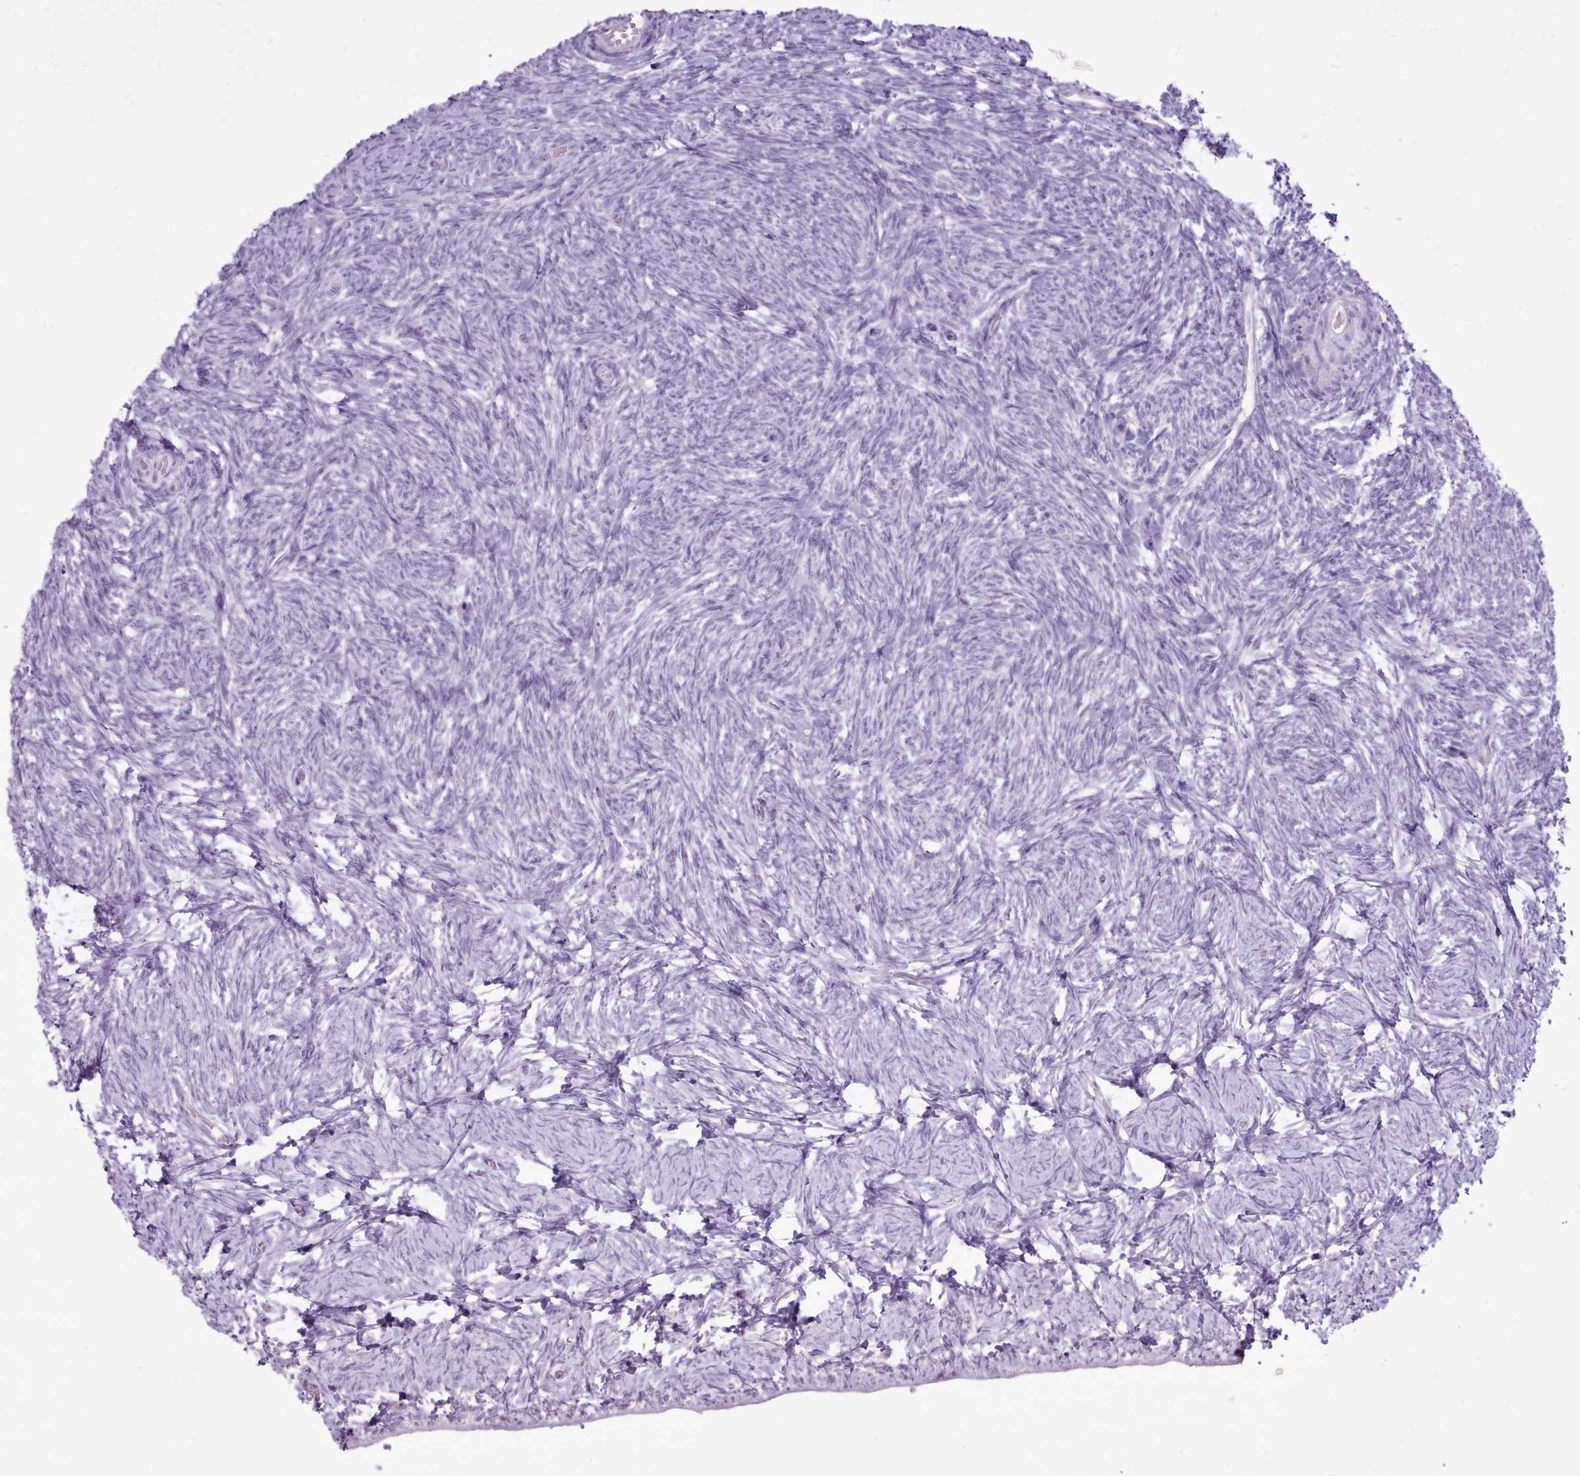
{"staining": {"intensity": "negative", "quantity": "none", "location": "none"}, "tissue": "ovary", "cell_type": "Ovarian stroma cells", "image_type": "normal", "snomed": [{"axis": "morphology", "description": "Normal tissue, NOS"}, {"axis": "topography", "description": "Ovary"}], "caption": "This is an IHC photomicrograph of normal human ovary. There is no expression in ovarian stroma cells.", "gene": "BDKRB2", "patient": {"sex": "female", "age": 39}}